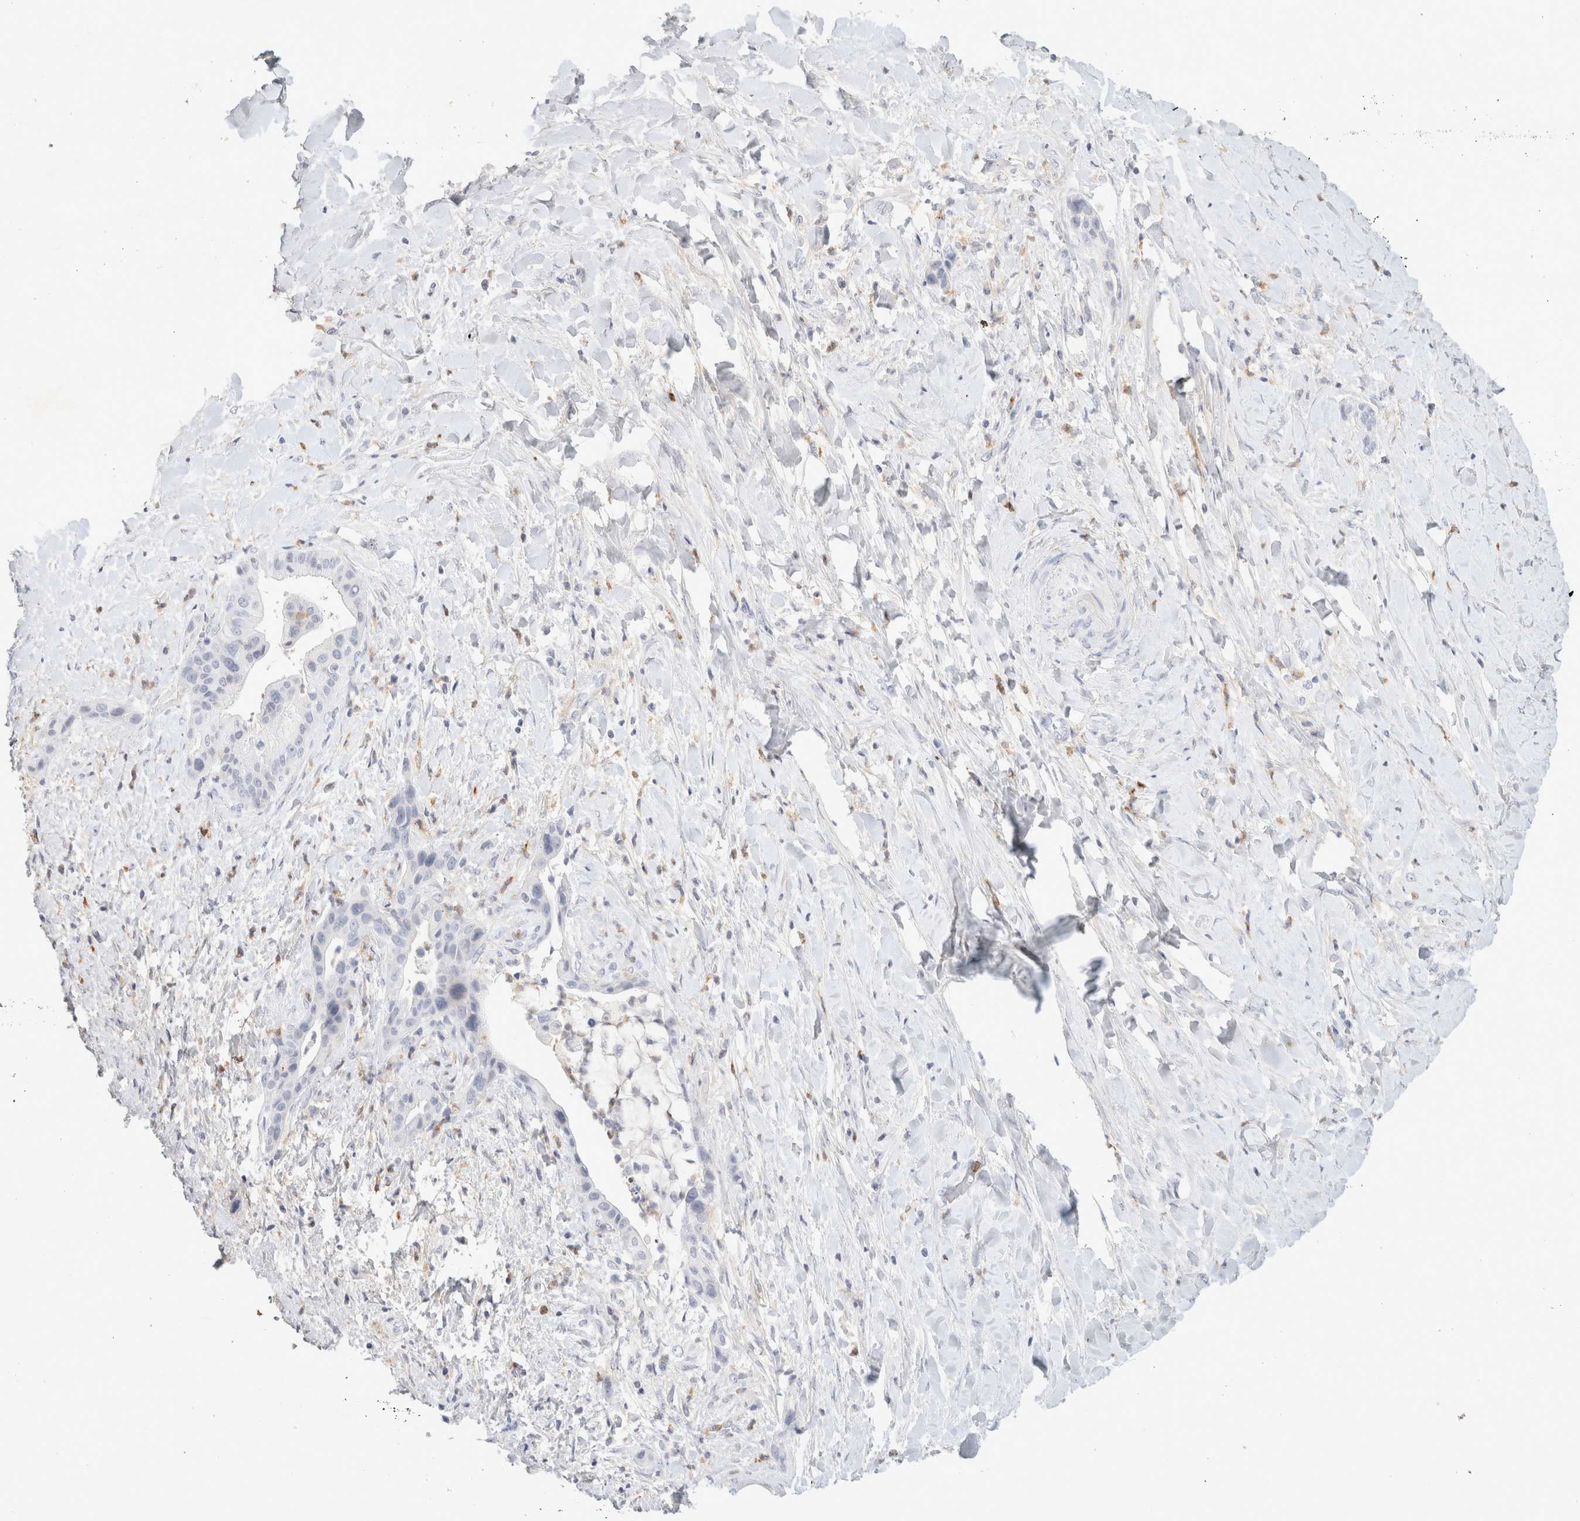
{"staining": {"intensity": "negative", "quantity": "none", "location": "none"}, "tissue": "liver cancer", "cell_type": "Tumor cells", "image_type": "cancer", "snomed": [{"axis": "morphology", "description": "Cholangiocarcinoma"}, {"axis": "topography", "description": "Liver"}], "caption": "Immunohistochemical staining of liver cancer shows no significant positivity in tumor cells. Brightfield microscopy of immunohistochemistry (IHC) stained with DAB (brown) and hematoxylin (blue), captured at high magnification.", "gene": "FGL2", "patient": {"sex": "female", "age": 54}}